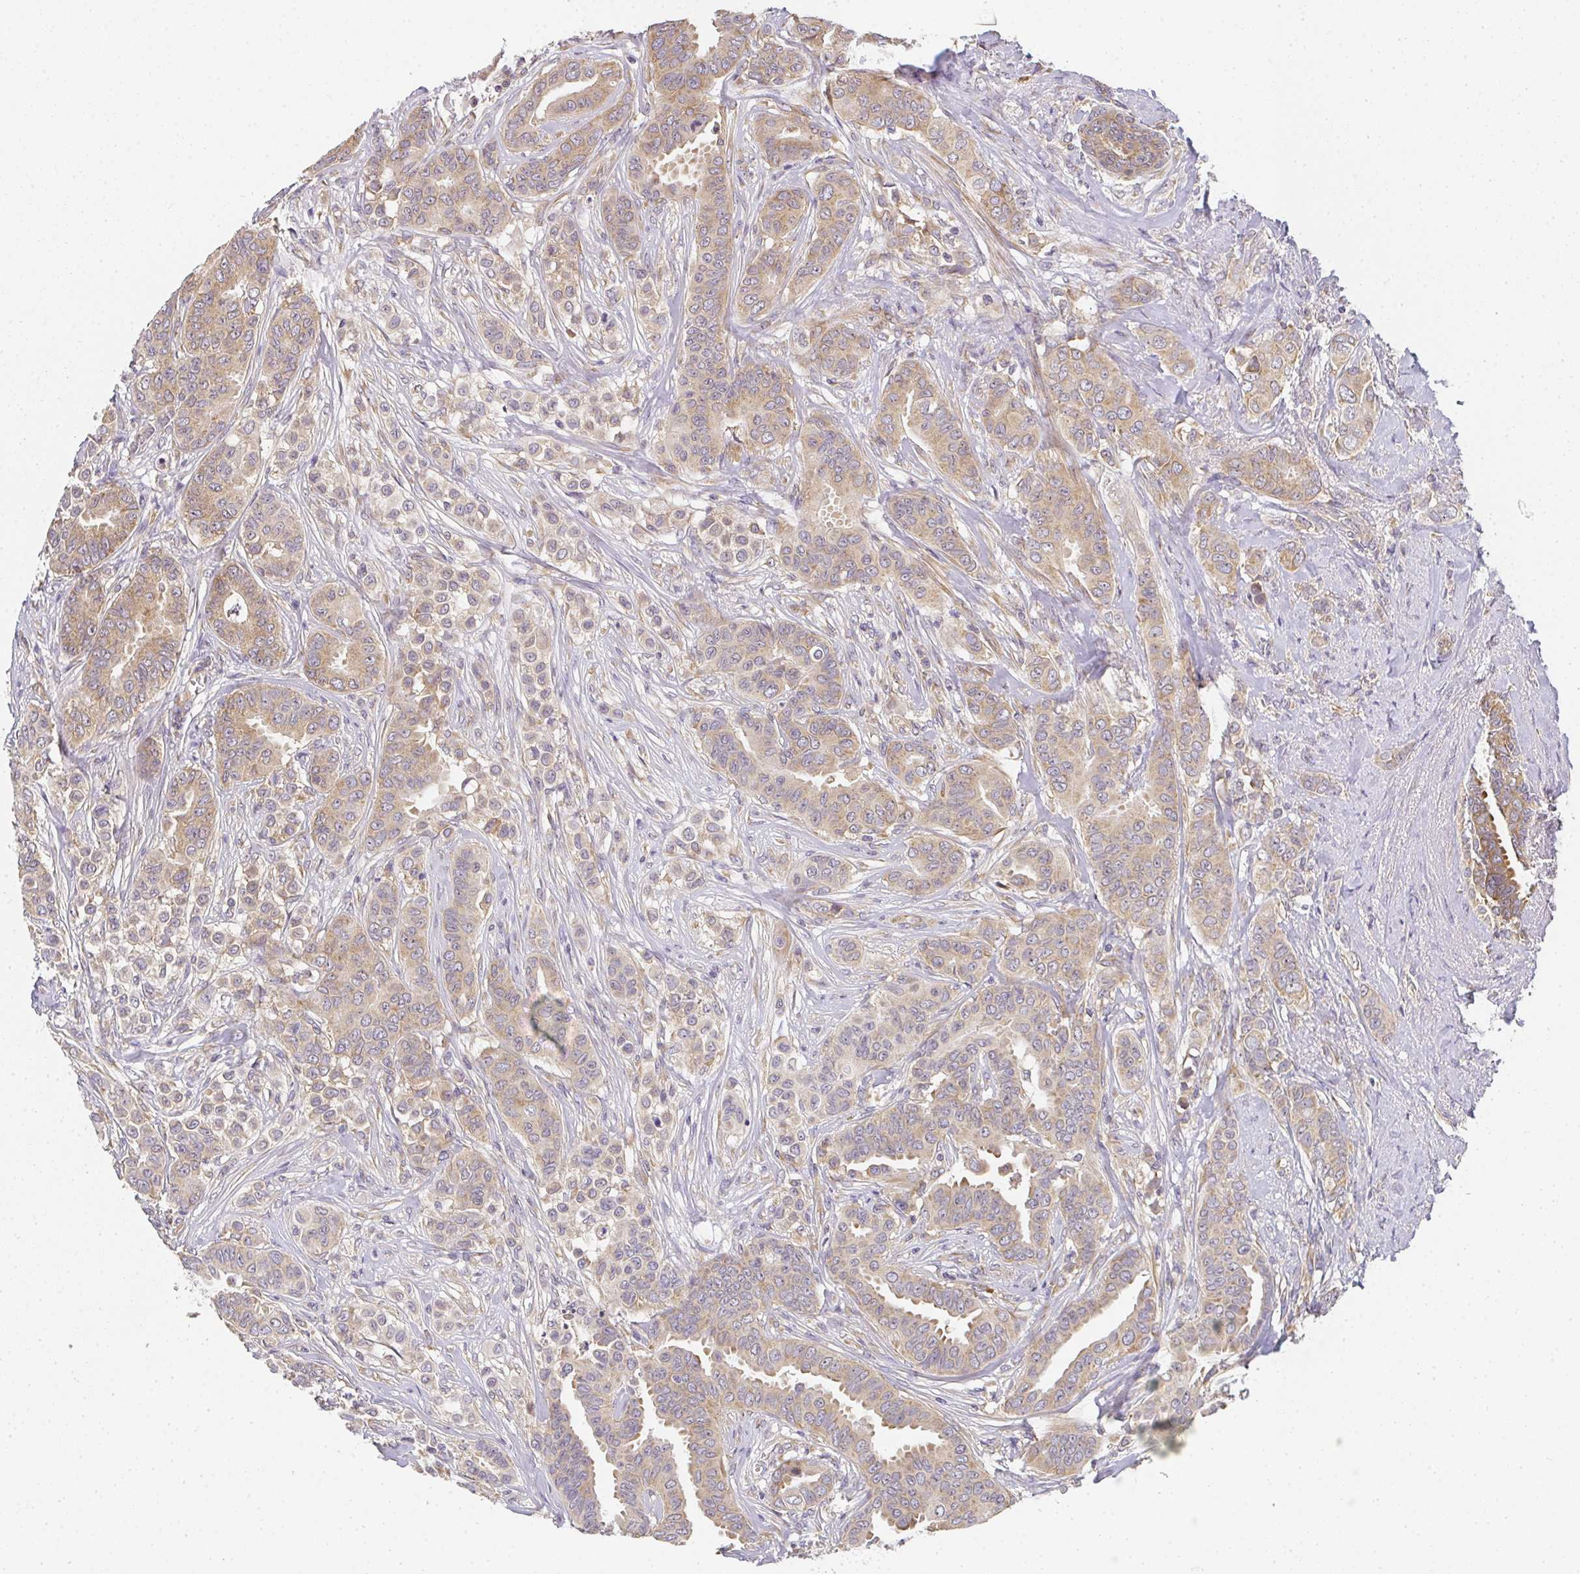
{"staining": {"intensity": "moderate", "quantity": ">75%", "location": "cytoplasmic/membranous"}, "tissue": "breast cancer", "cell_type": "Tumor cells", "image_type": "cancer", "snomed": [{"axis": "morphology", "description": "Duct carcinoma"}, {"axis": "topography", "description": "Breast"}], "caption": "Immunohistochemistry (IHC) micrograph of neoplastic tissue: infiltrating ductal carcinoma (breast) stained using IHC shows medium levels of moderate protein expression localized specifically in the cytoplasmic/membranous of tumor cells, appearing as a cytoplasmic/membranous brown color.", "gene": "SLC35B3", "patient": {"sex": "female", "age": 45}}